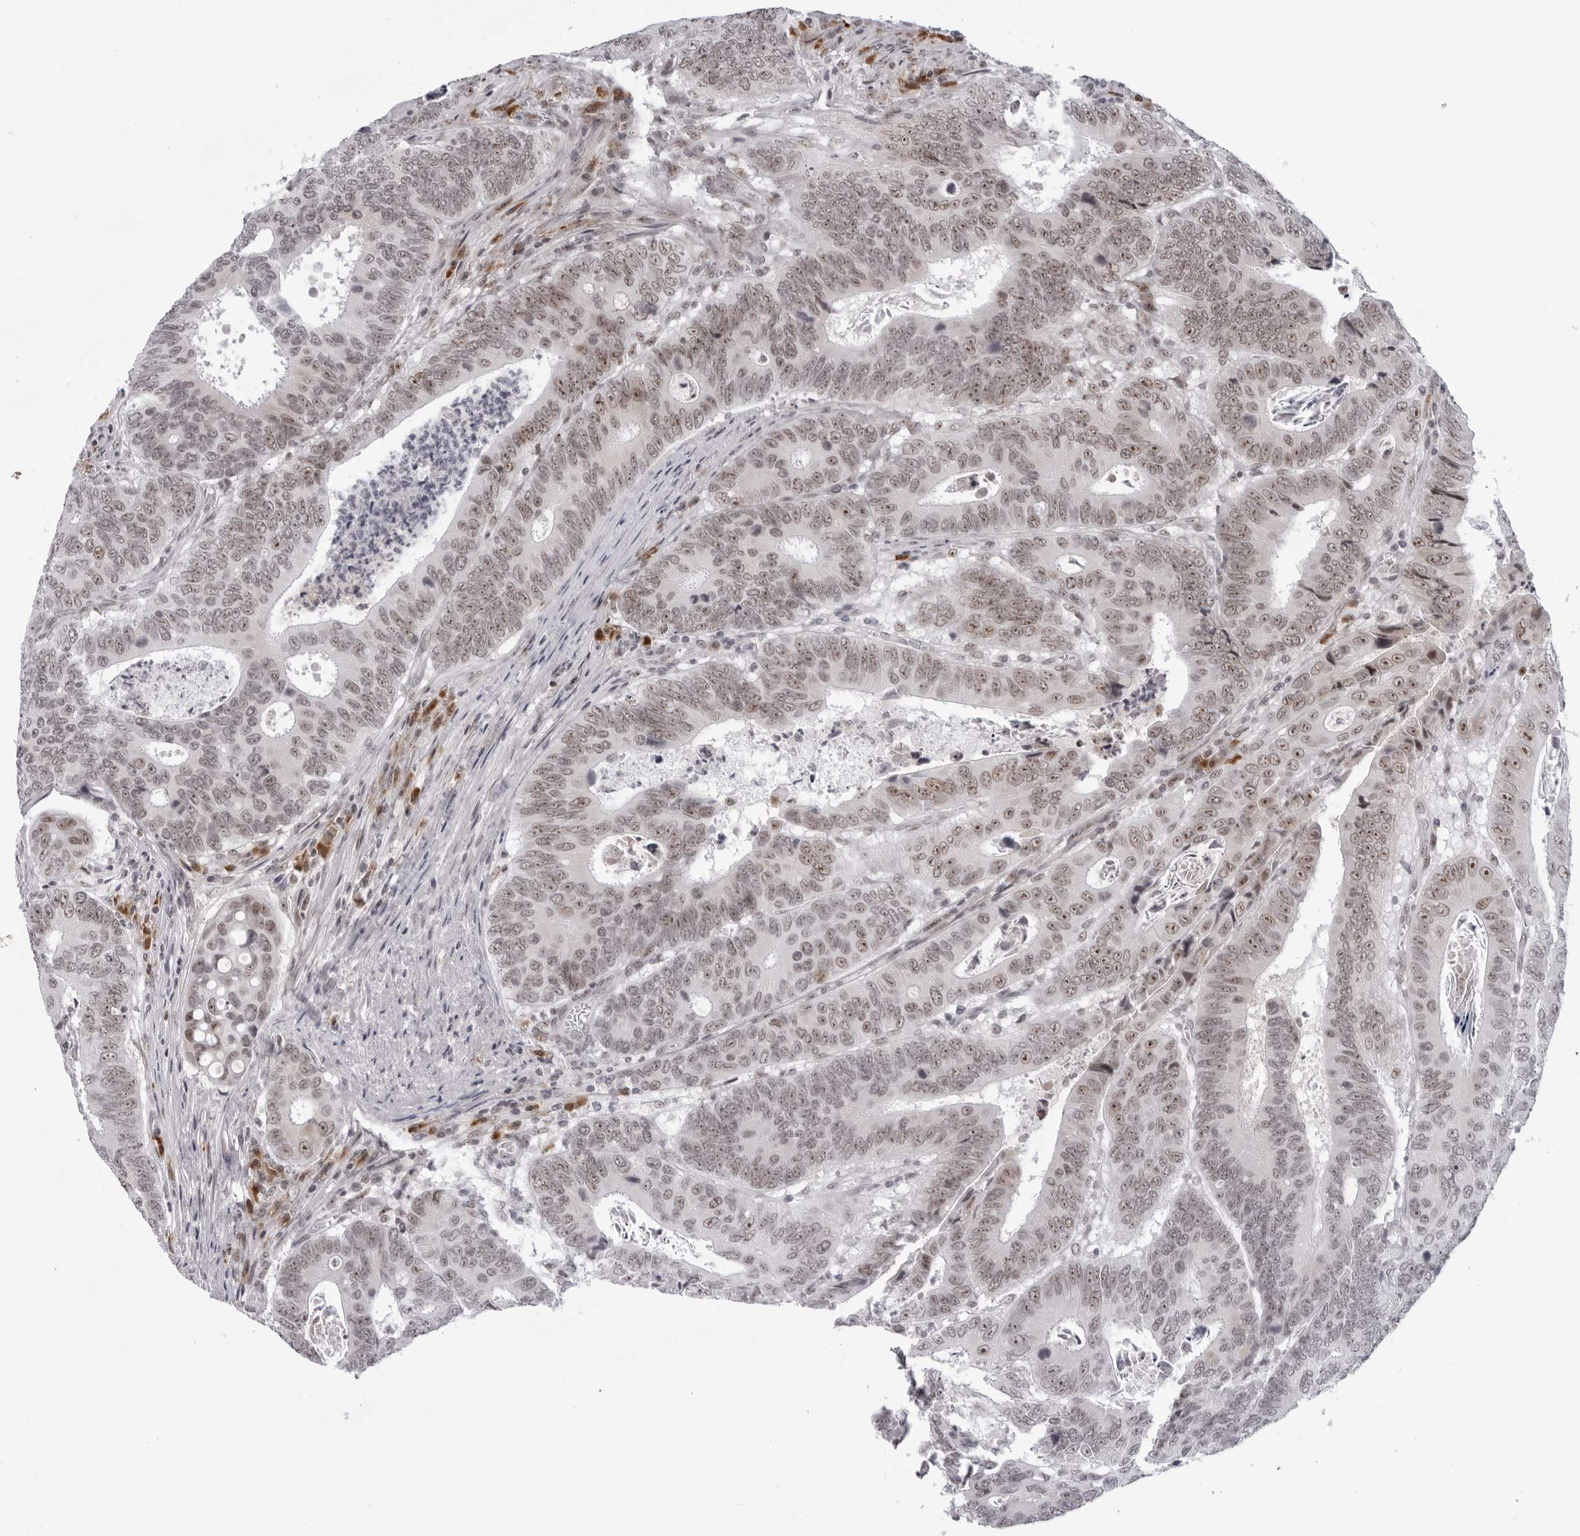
{"staining": {"intensity": "moderate", "quantity": ">75%", "location": "nuclear"}, "tissue": "colorectal cancer", "cell_type": "Tumor cells", "image_type": "cancer", "snomed": [{"axis": "morphology", "description": "Adenocarcinoma, NOS"}, {"axis": "topography", "description": "Colon"}], "caption": "The immunohistochemical stain highlights moderate nuclear staining in tumor cells of colorectal cancer tissue.", "gene": "EXOSC10", "patient": {"sex": "male", "age": 72}}